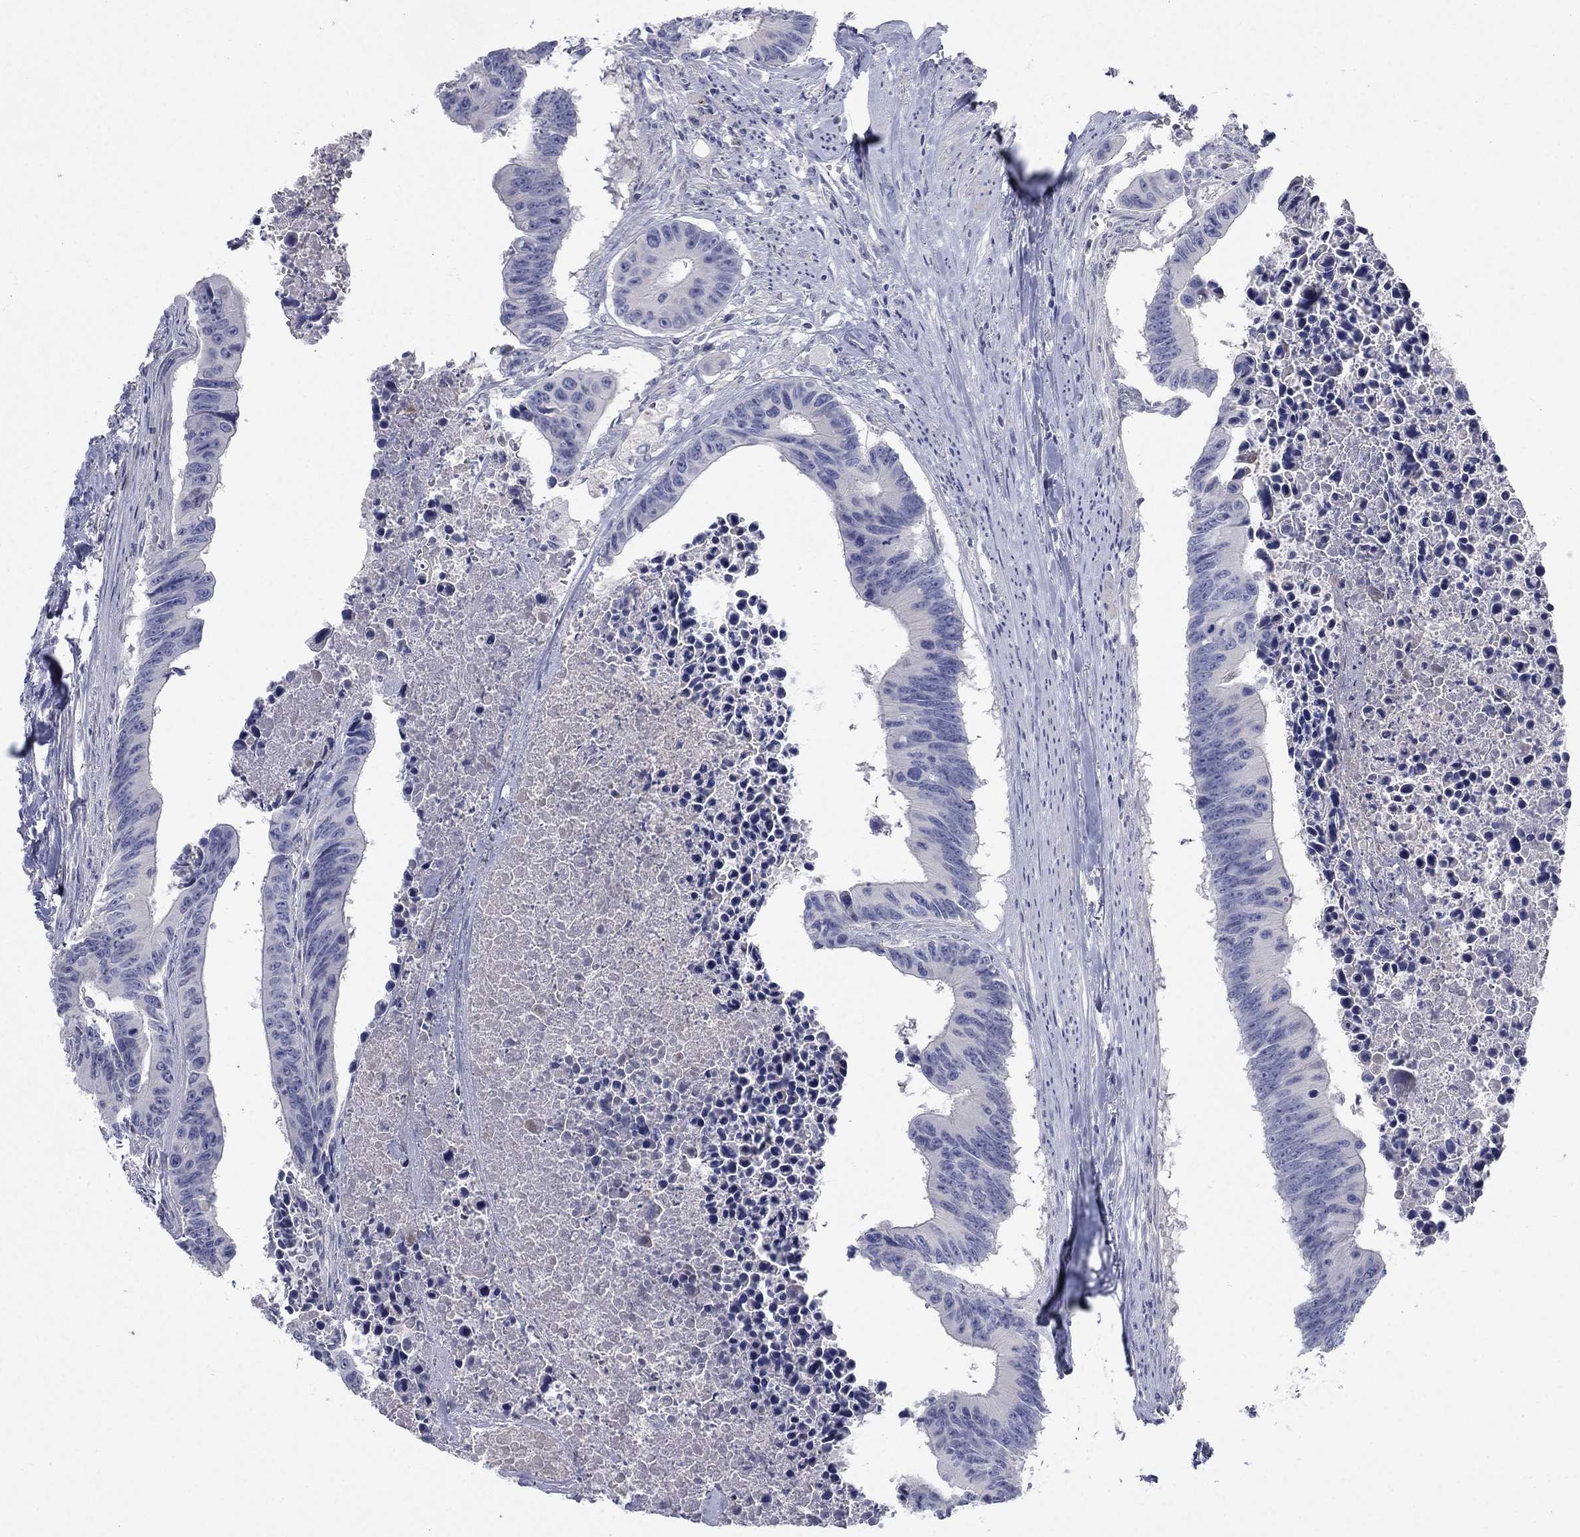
{"staining": {"intensity": "negative", "quantity": "none", "location": "none"}, "tissue": "colorectal cancer", "cell_type": "Tumor cells", "image_type": "cancer", "snomed": [{"axis": "morphology", "description": "Adenocarcinoma, NOS"}, {"axis": "topography", "description": "Colon"}], "caption": "DAB immunohistochemical staining of colorectal adenocarcinoma shows no significant staining in tumor cells.", "gene": "TMEM249", "patient": {"sex": "female", "age": 87}}